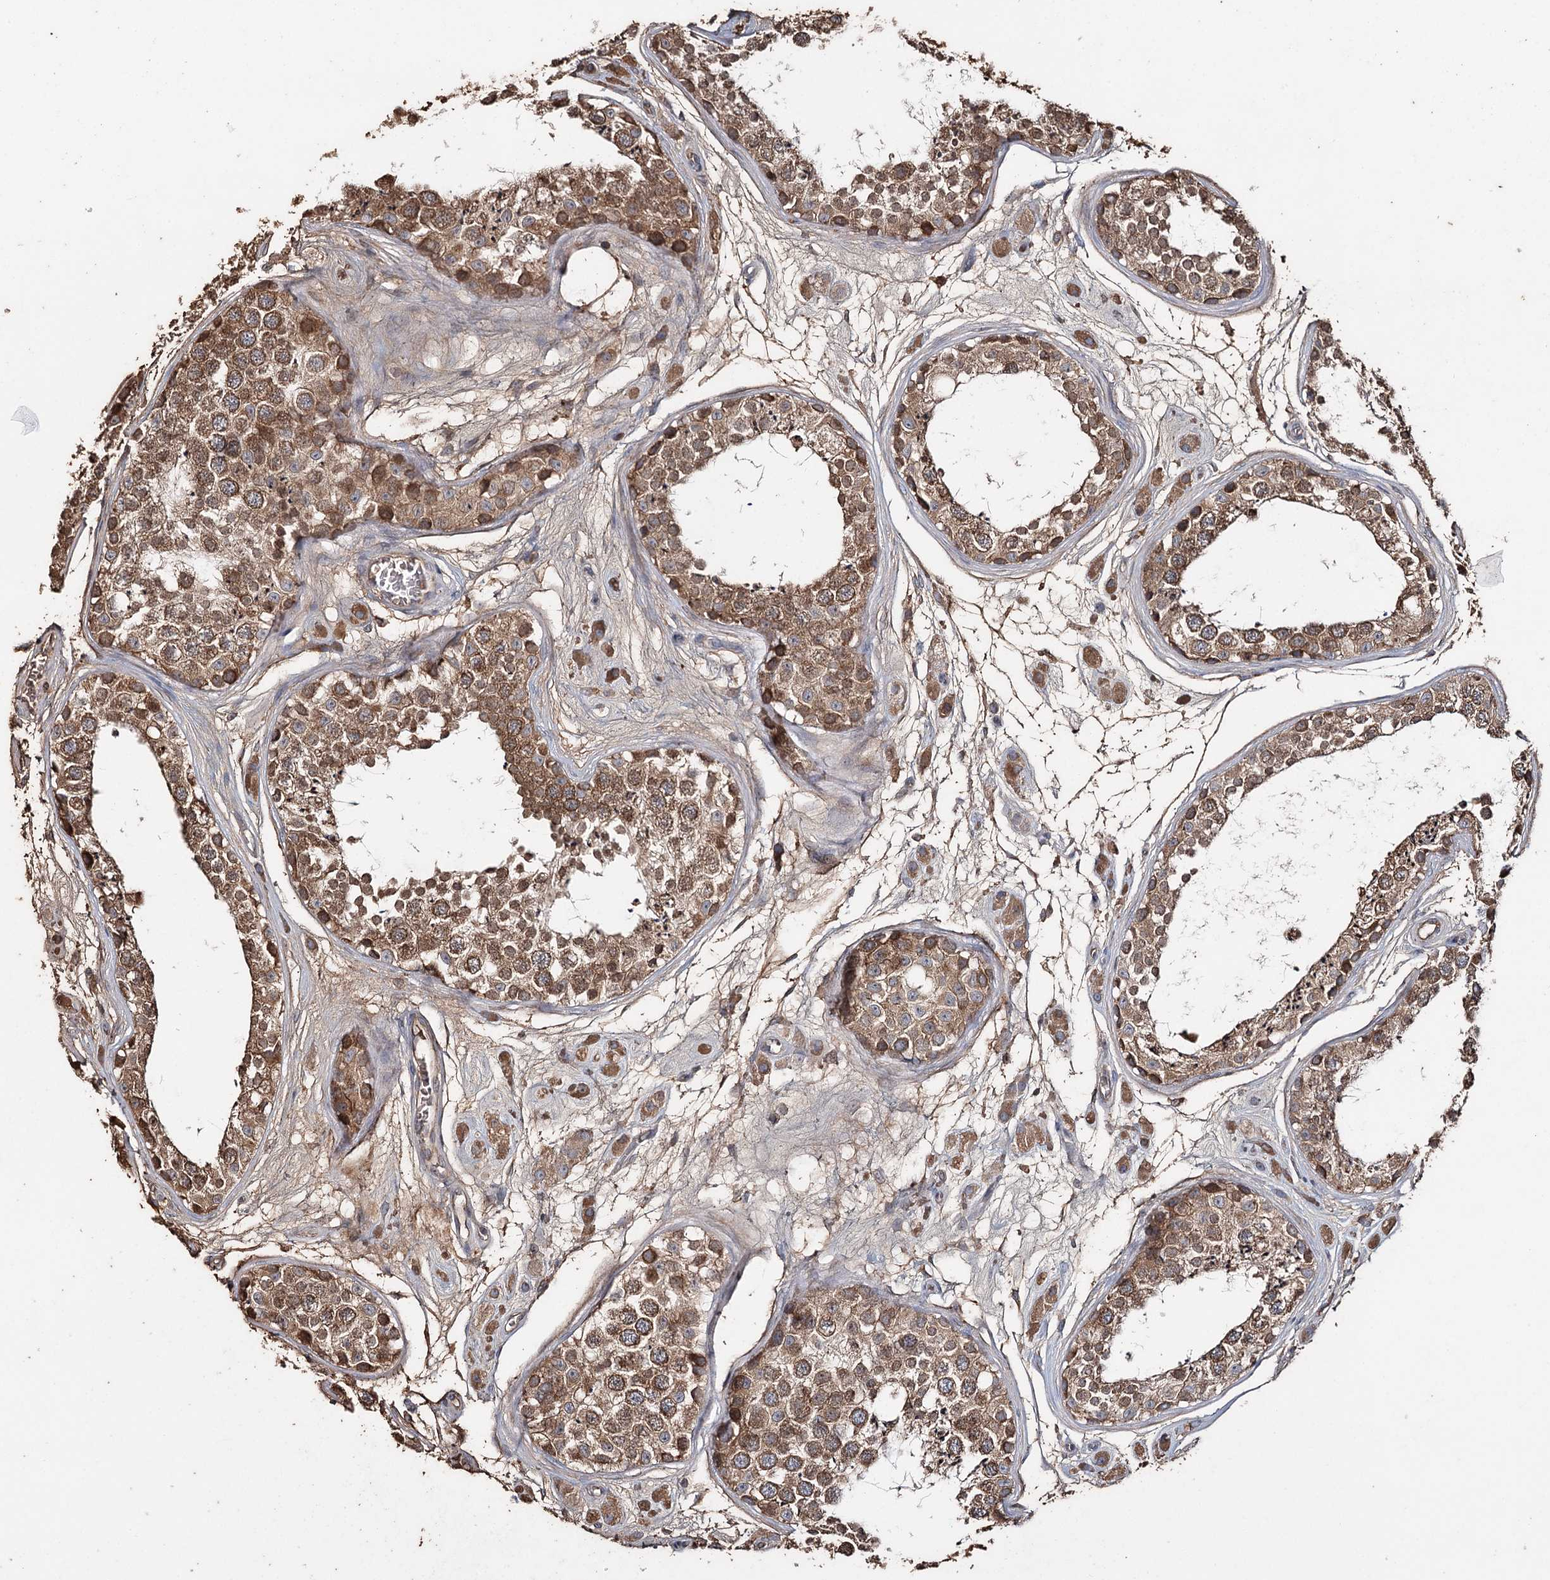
{"staining": {"intensity": "moderate", "quantity": ">75%", "location": "cytoplasmic/membranous"}, "tissue": "testis", "cell_type": "Cells in seminiferous ducts", "image_type": "normal", "snomed": [{"axis": "morphology", "description": "Normal tissue, NOS"}, {"axis": "topography", "description": "Testis"}], "caption": "The immunohistochemical stain shows moderate cytoplasmic/membranous staining in cells in seminiferous ducts of benign testis. Nuclei are stained in blue.", "gene": "SYVN1", "patient": {"sex": "male", "age": 25}}